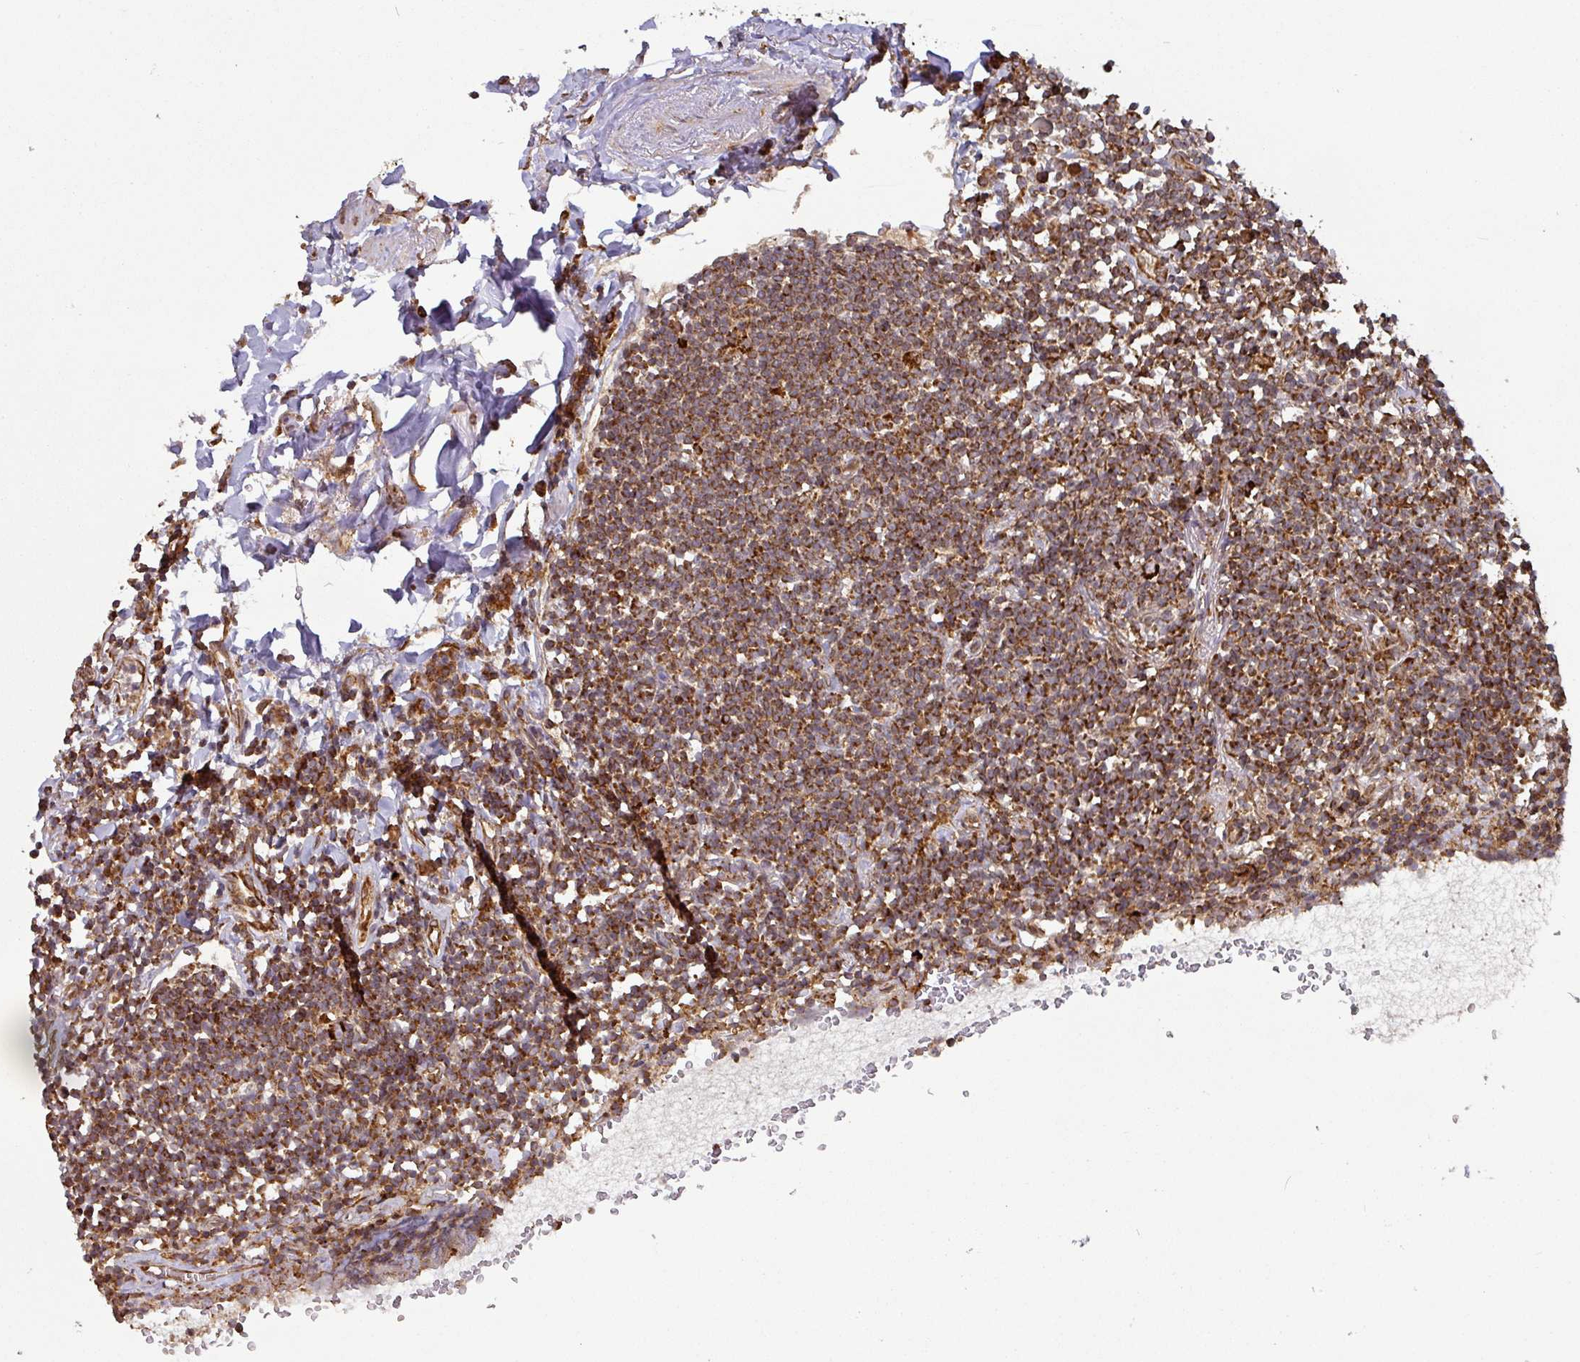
{"staining": {"intensity": "strong", "quantity": ">75%", "location": "cytoplasmic/membranous"}, "tissue": "lymphoma", "cell_type": "Tumor cells", "image_type": "cancer", "snomed": [{"axis": "morphology", "description": "Malignant lymphoma, non-Hodgkin's type, Low grade"}, {"axis": "topography", "description": "Lung"}], "caption": "The immunohistochemical stain highlights strong cytoplasmic/membranous expression in tumor cells of lymphoma tissue. (Brightfield microscopy of DAB IHC at high magnification).", "gene": "TRAP1", "patient": {"sex": "female", "age": 71}}